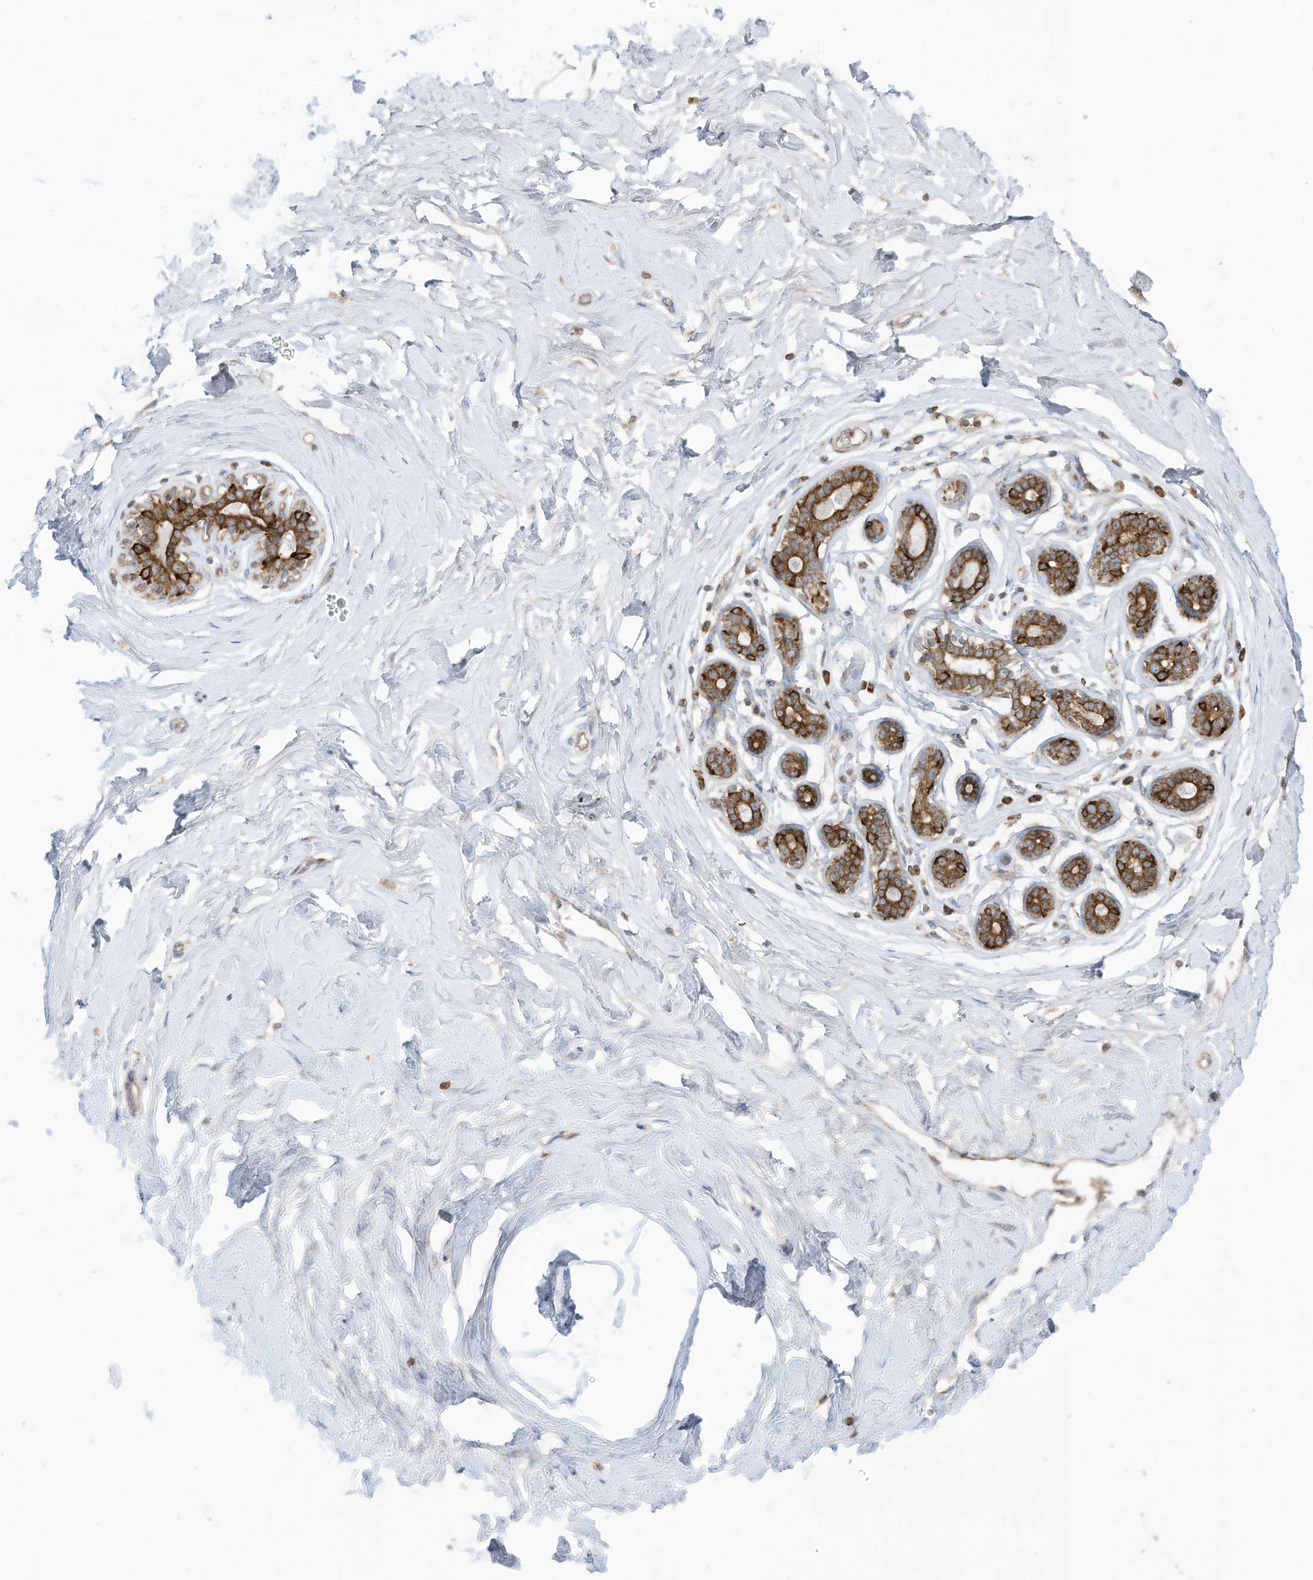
{"staining": {"intensity": "negative", "quantity": "none", "location": "none"}, "tissue": "breast", "cell_type": "Adipocytes", "image_type": "normal", "snomed": [{"axis": "morphology", "description": "Normal tissue, NOS"}, {"axis": "morphology", "description": "Adenoma, NOS"}, {"axis": "topography", "description": "Breast"}], "caption": "This is a histopathology image of immunohistochemistry (IHC) staining of unremarkable breast, which shows no expression in adipocytes.", "gene": "CGAS", "patient": {"sex": "female", "age": 23}}